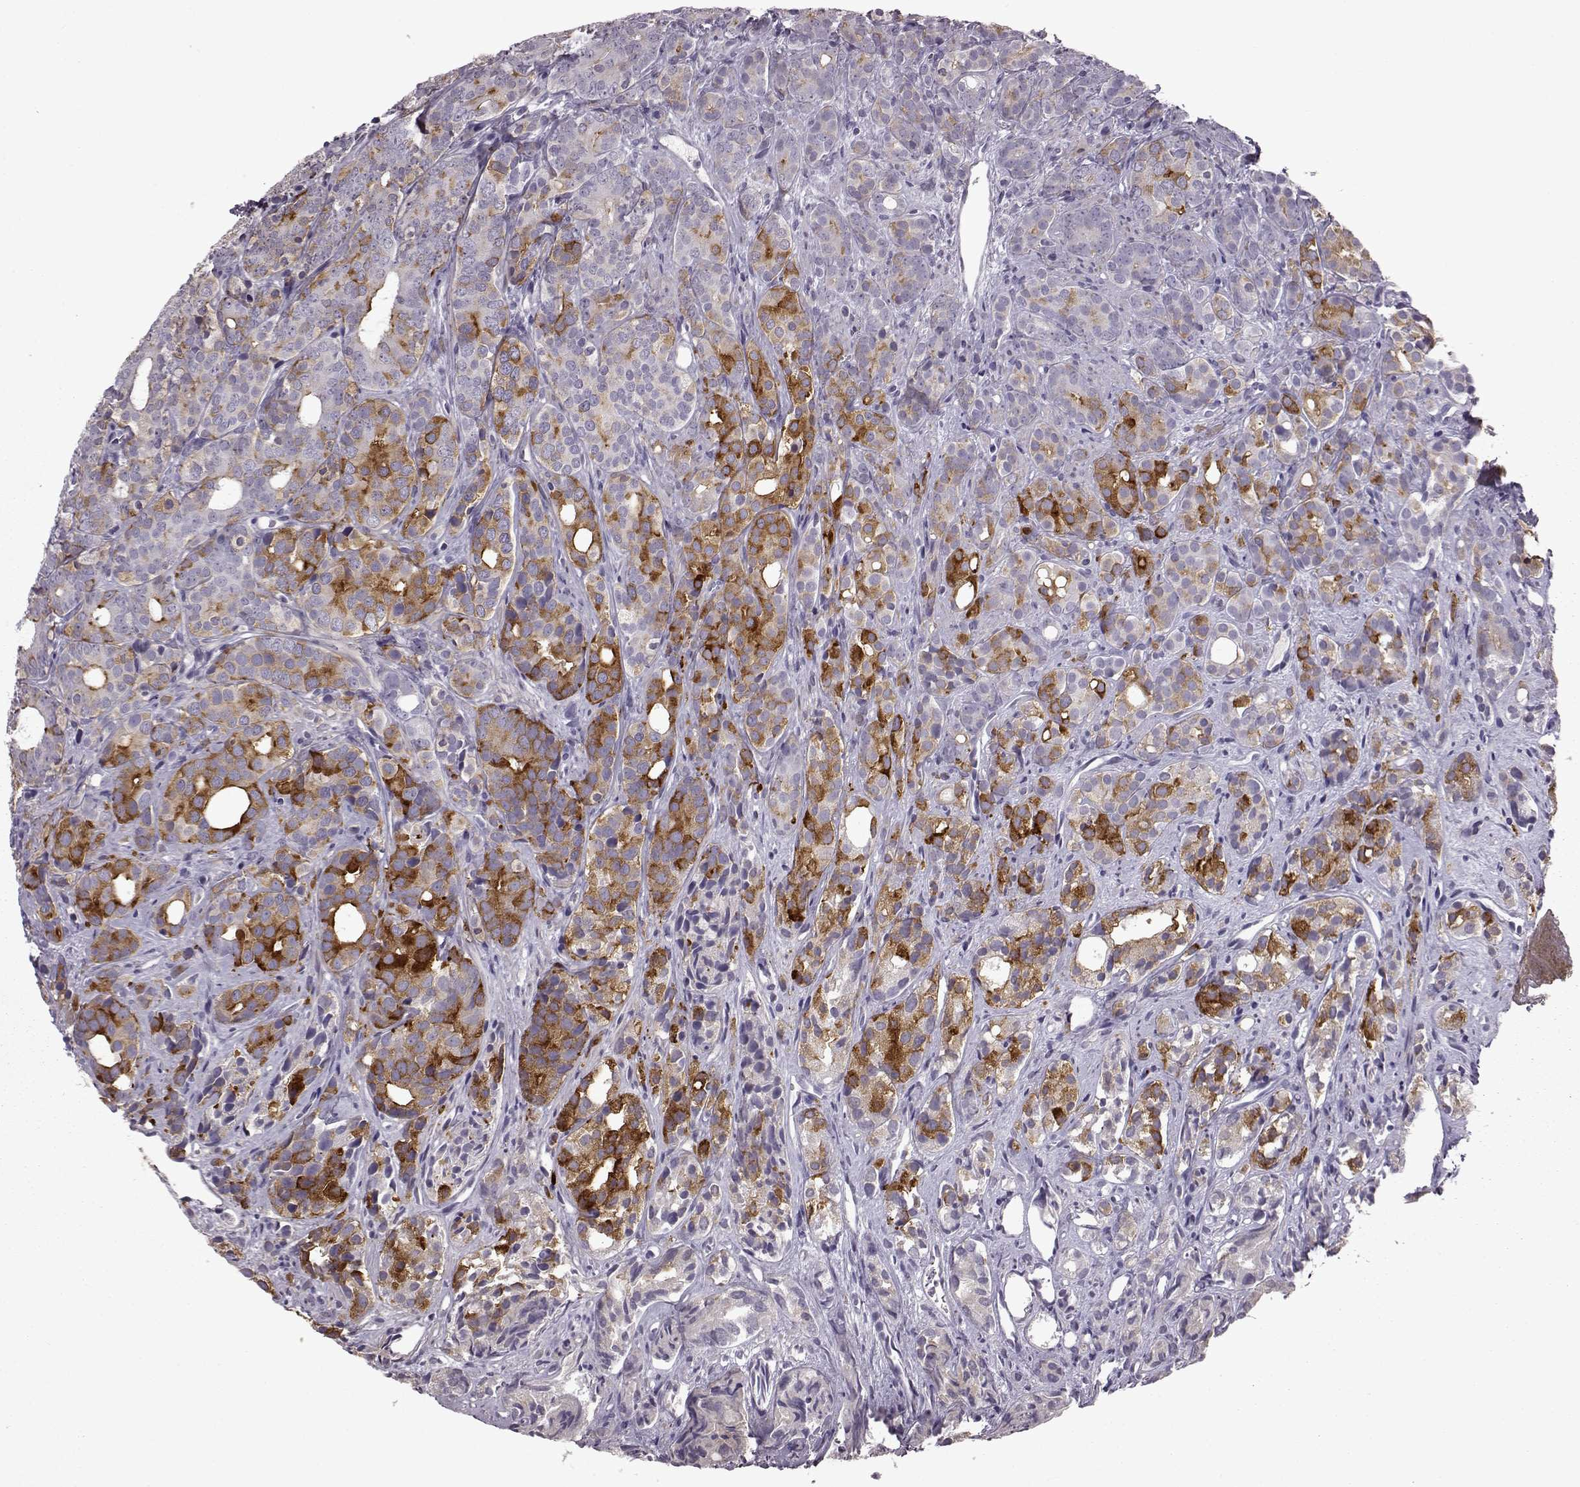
{"staining": {"intensity": "moderate", "quantity": "<25%", "location": "cytoplasmic/membranous"}, "tissue": "prostate cancer", "cell_type": "Tumor cells", "image_type": "cancer", "snomed": [{"axis": "morphology", "description": "Adenocarcinoma, High grade"}, {"axis": "topography", "description": "Prostate"}], "caption": "IHC (DAB (3,3'-diaminobenzidine)) staining of prostate cancer (high-grade adenocarcinoma) reveals moderate cytoplasmic/membranous protein positivity in approximately <25% of tumor cells. The staining is performed using DAB (3,3'-diaminobenzidine) brown chromogen to label protein expression. The nuclei are counter-stained blue using hematoxylin.", "gene": "SLC28A2", "patient": {"sex": "male", "age": 84}}